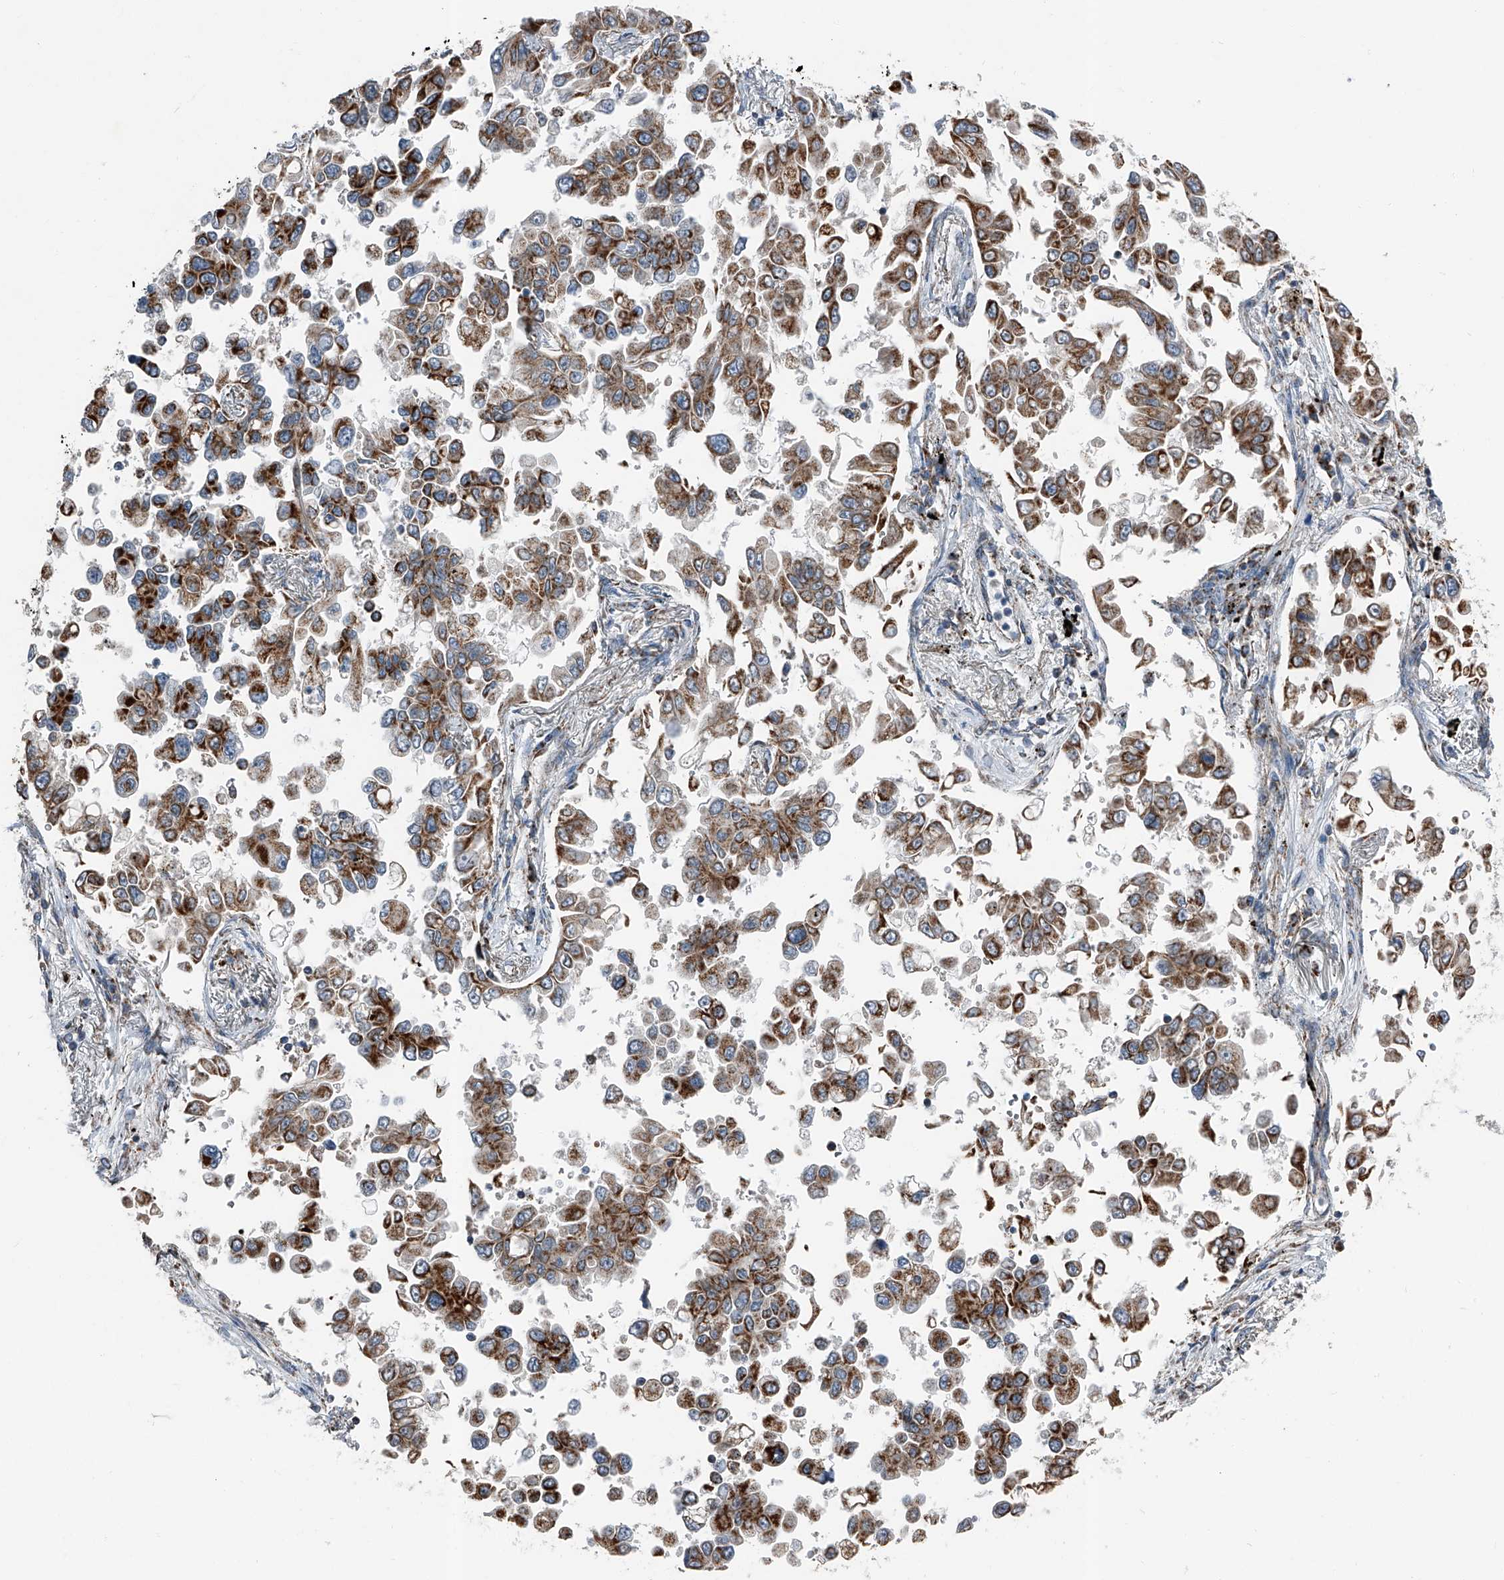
{"staining": {"intensity": "strong", "quantity": ">75%", "location": "cytoplasmic/membranous"}, "tissue": "lung cancer", "cell_type": "Tumor cells", "image_type": "cancer", "snomed": [{"axis": "morphology", "description": "Adenocarcinoma, NOS"}, {"axis": "topography", "description": "Lung"}], "caption": "Adenocarcinoma (lung) stained for a protein (brown) demonstrates strong cytoplasmic/membranous positive positivity in approximately >75% of tumor cells.", "gene": "CHRNA7", "patient": {"sex": "female", "age": 67}}